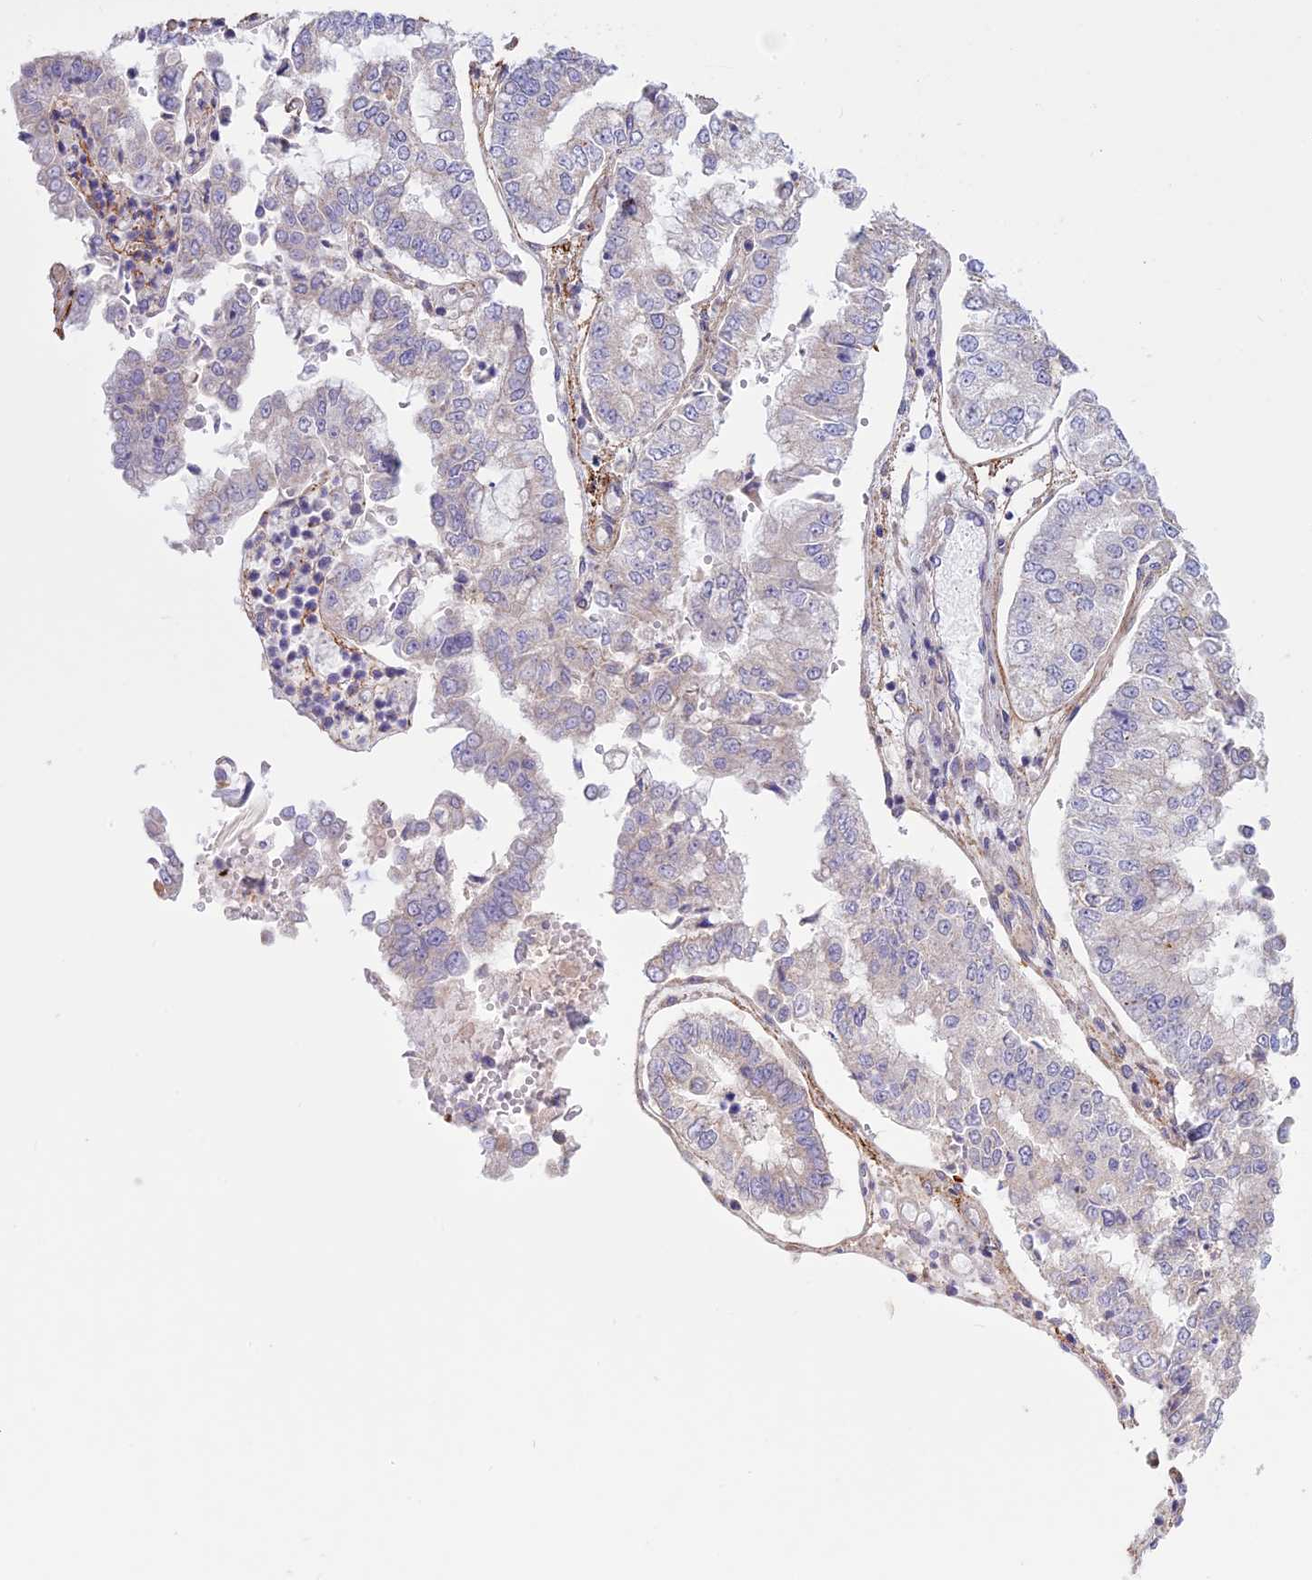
{"staining": {"intensity": "negative", "quantity": "none", "location": "none"}, "tissue": "stomach cancer", "cell_type": "Tumor cells", "image_type": "cancer", "snomed": [{"axis": "morphology", "description": "Adenocarcinoma, NOS"}, {"axis": "topography", "description": "Stomach"}], "caption": "Immunohistochemical staining of human stomach cancer (adenocarcinoma) reveals no significant expression in tumor cells. The staining was performed using DAB to visualize the protein expression in brown, while the nuclei were stained in blue with hematoxylin (Magnification: 20x).", "gene": "SPHKAP", "patient": {"sex": "male", "age": 76}}